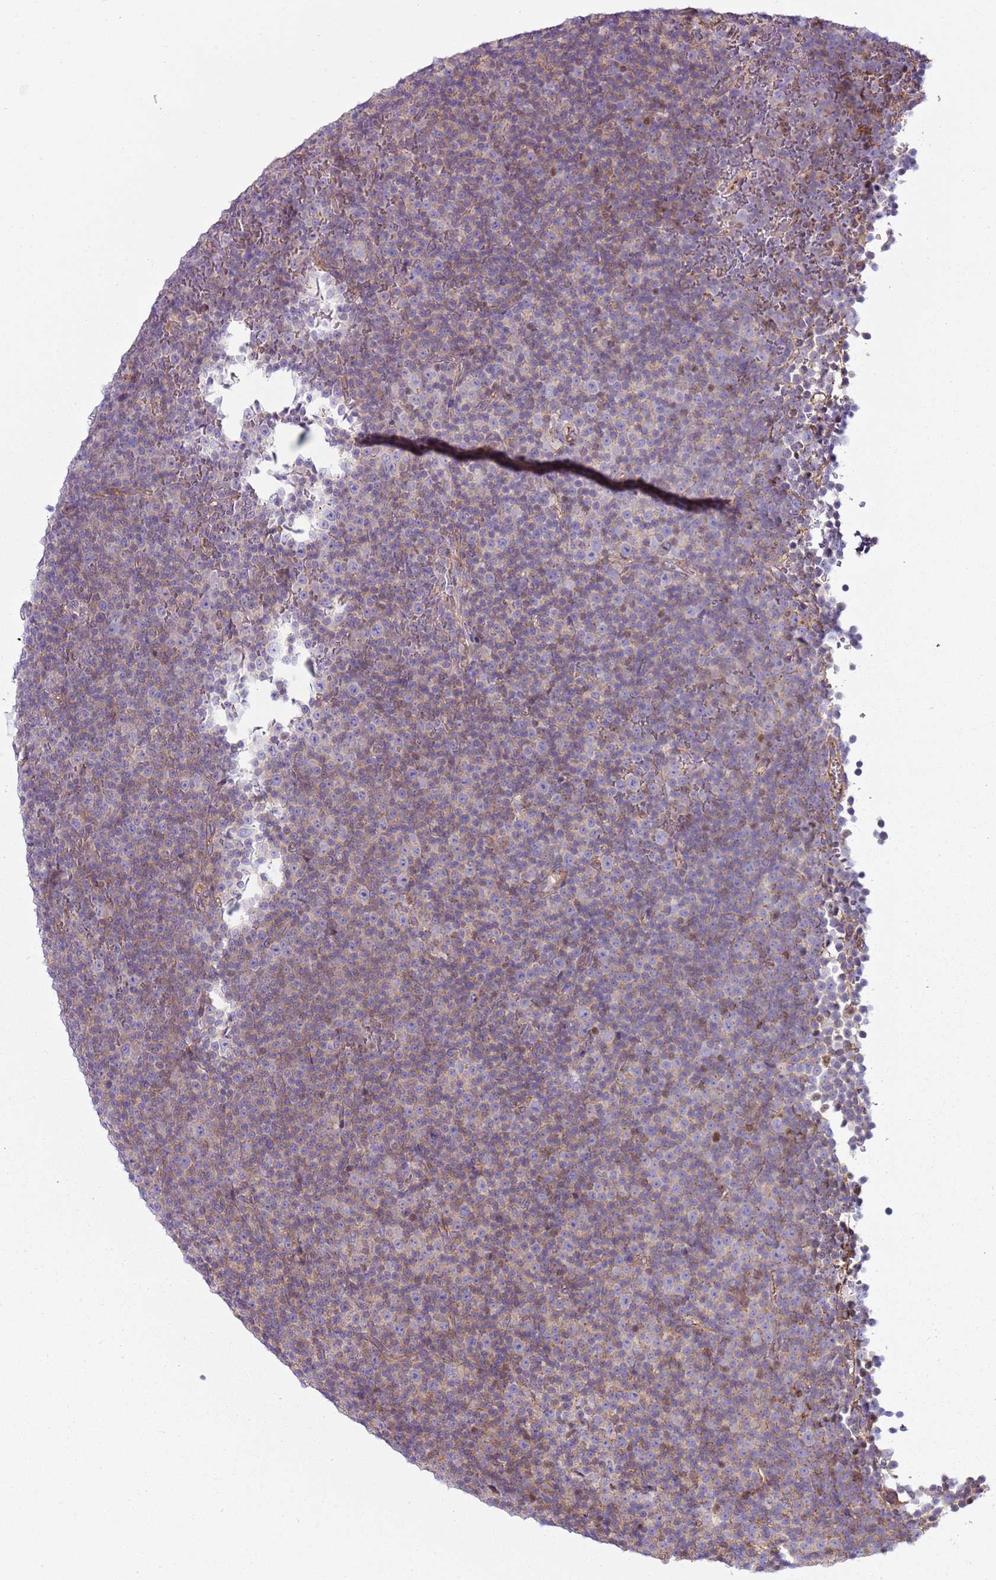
{"staining": {"intensity": "weak", "quantity": "25%-75%", "location": "cytoplasmic/membranous"}, "tissue": "lymphoma", "cell_type": "Tumor cells", "image_type": "cancer", "snomed": [{"axis": "morphology", "description": "Malignant lymphoma, non-Hodgkin's type, Low grade"}, {"axis": "topography", "description": "Lymph node"}], "caption": "Tumor cells show low levels of weak cytoplasmic/membranous staining in approximately 25%-75% of cells in lymphoma.", "gene": "GNAI3", "patient": {"sex": "female", "age": 67}}